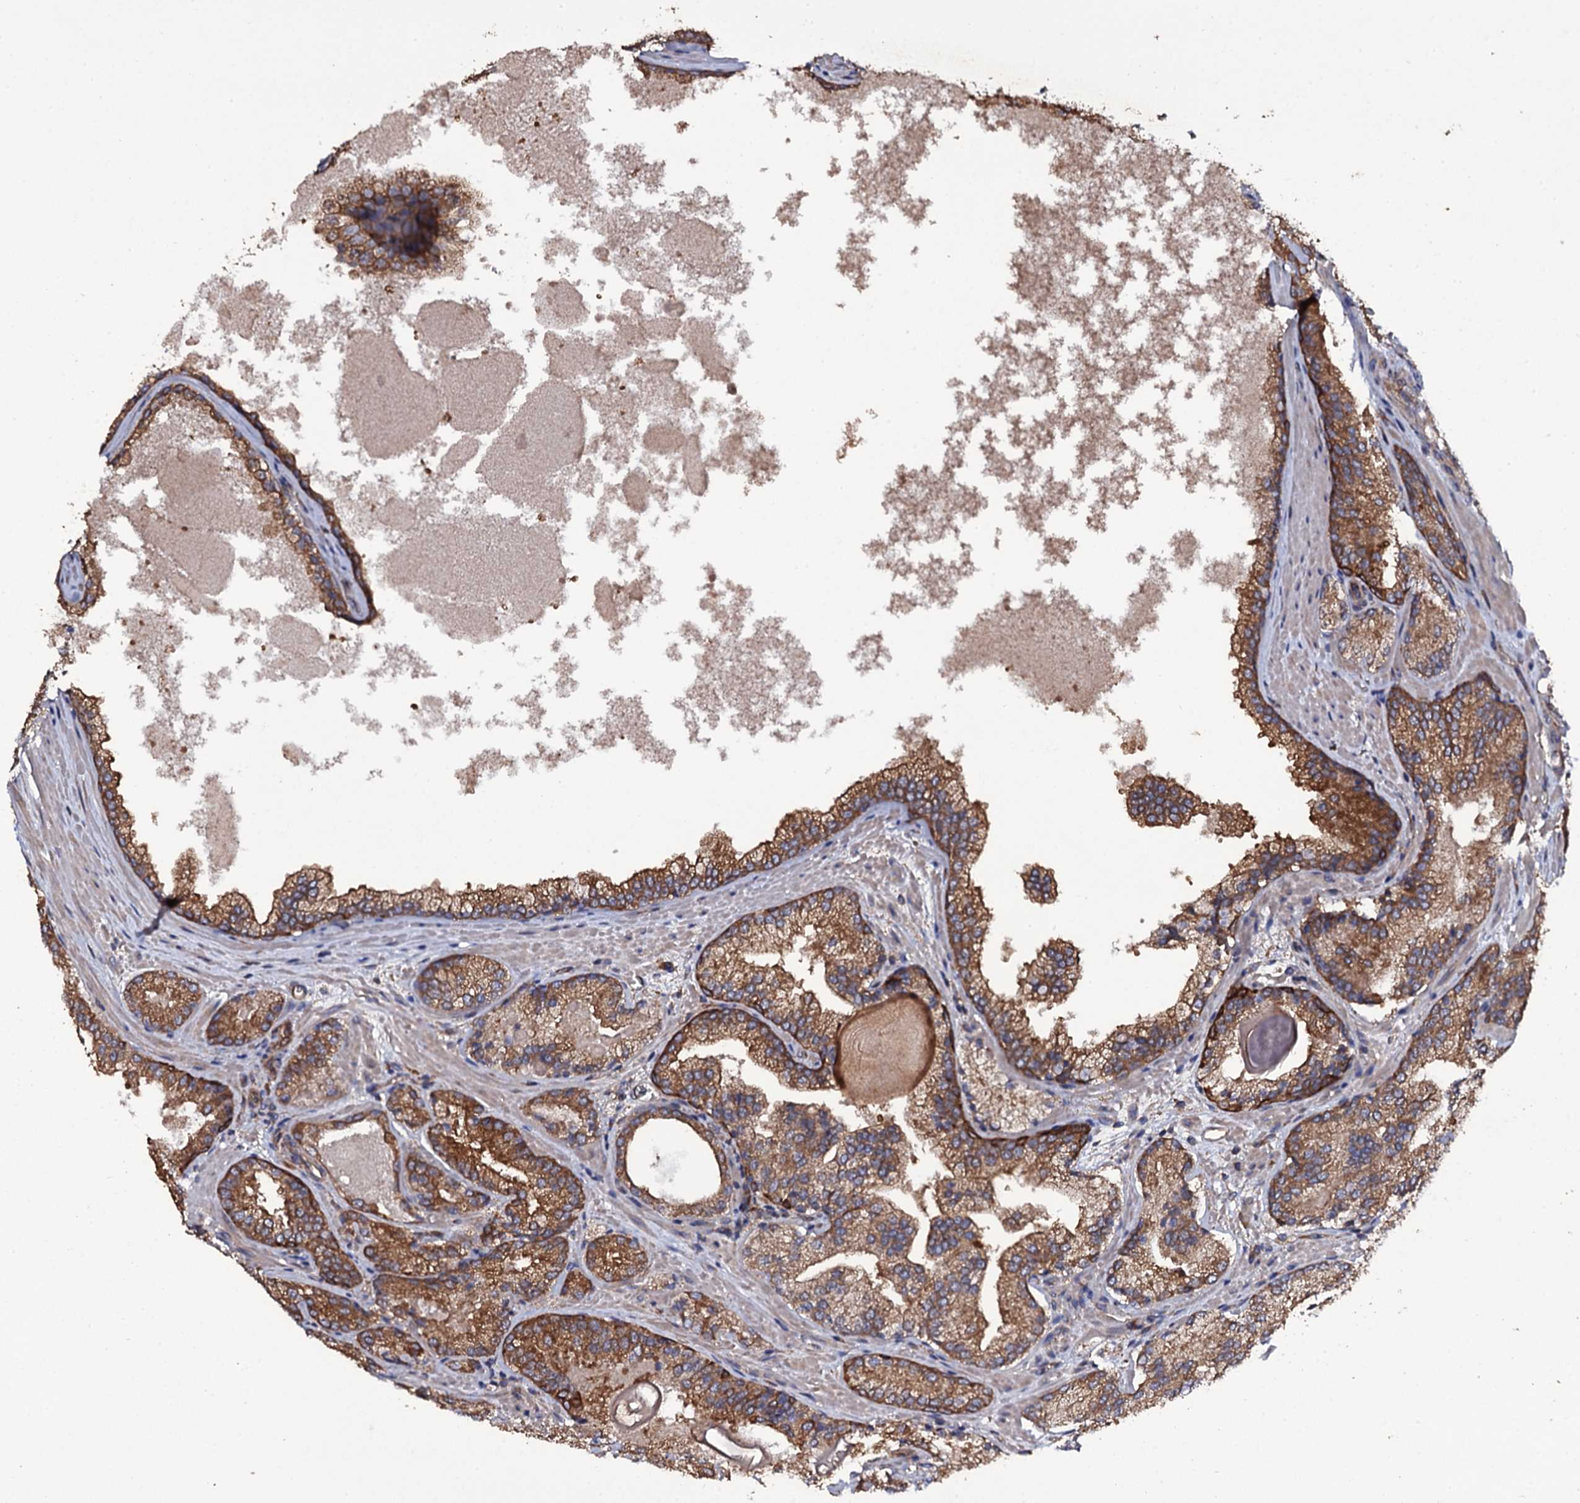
{"staining": {"intensity": "moderate", "quantity": ">75%", "location": "cytoplasmic/membranous"}, "tissue": "prostate cancer", "cell_type": "Tumor cells", "image_type": "cancer", "snomed": [{"axis": "morphology", "description": "Adenocarcinoma, Low grade"}, {"axis": "topography", "description": "Prostate"}], "caption": "A histopathology image of human prostate cancer (adenocarcinoma (low-grade)) stained for a protein shows moderate cytoplasmic/membranous brown staining in tumor cells.", "gene": "TTC23", "patient": {"sex": "male", "age": 74}}